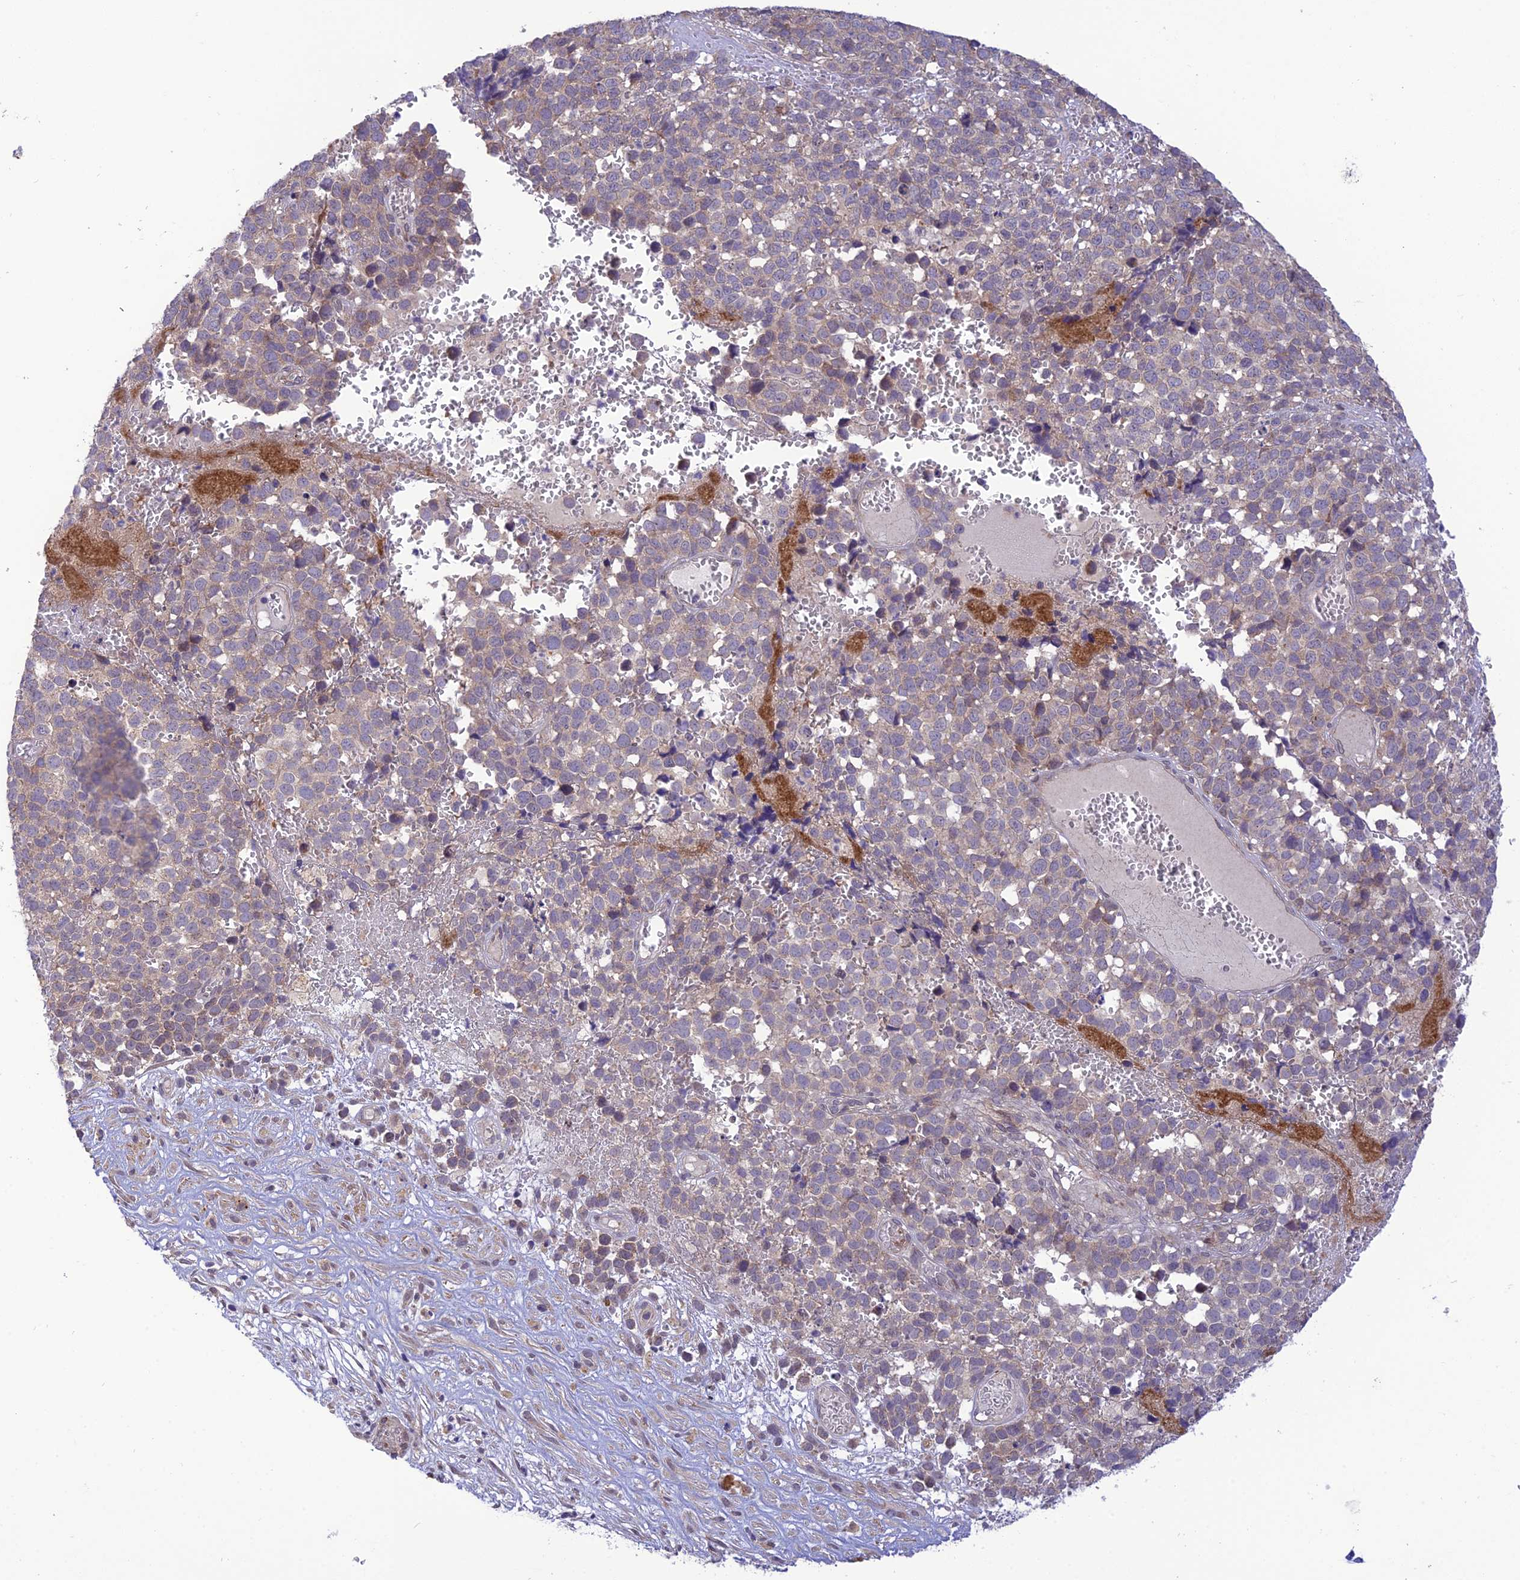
{"staining": {"intensity": "weak", "quantity": "<25%", "location": "cytoplasmic/membranous"}, "tissue": "melanoma", "cell_type": "Tumor cells", "image_type": "cancer", "snomed": [{"axis": "morphology", "description": "Malignant melanoma, NOS"}, {"axis": "topography", "description": "Nose, NOS"}], "caption": "A high-resolution histopathology image shows IHC staining of melanoma, which reveals no significant staining in tumor cells. The staining was performed using DAB (3,3'-diaminobenzidine) to visualize the protein expression in brown, while the nuclei were stained in blue with hematoxylin (Magnification: 20x).", "gene": "UROS", "patient": {"sex": "female", "age": 48}}